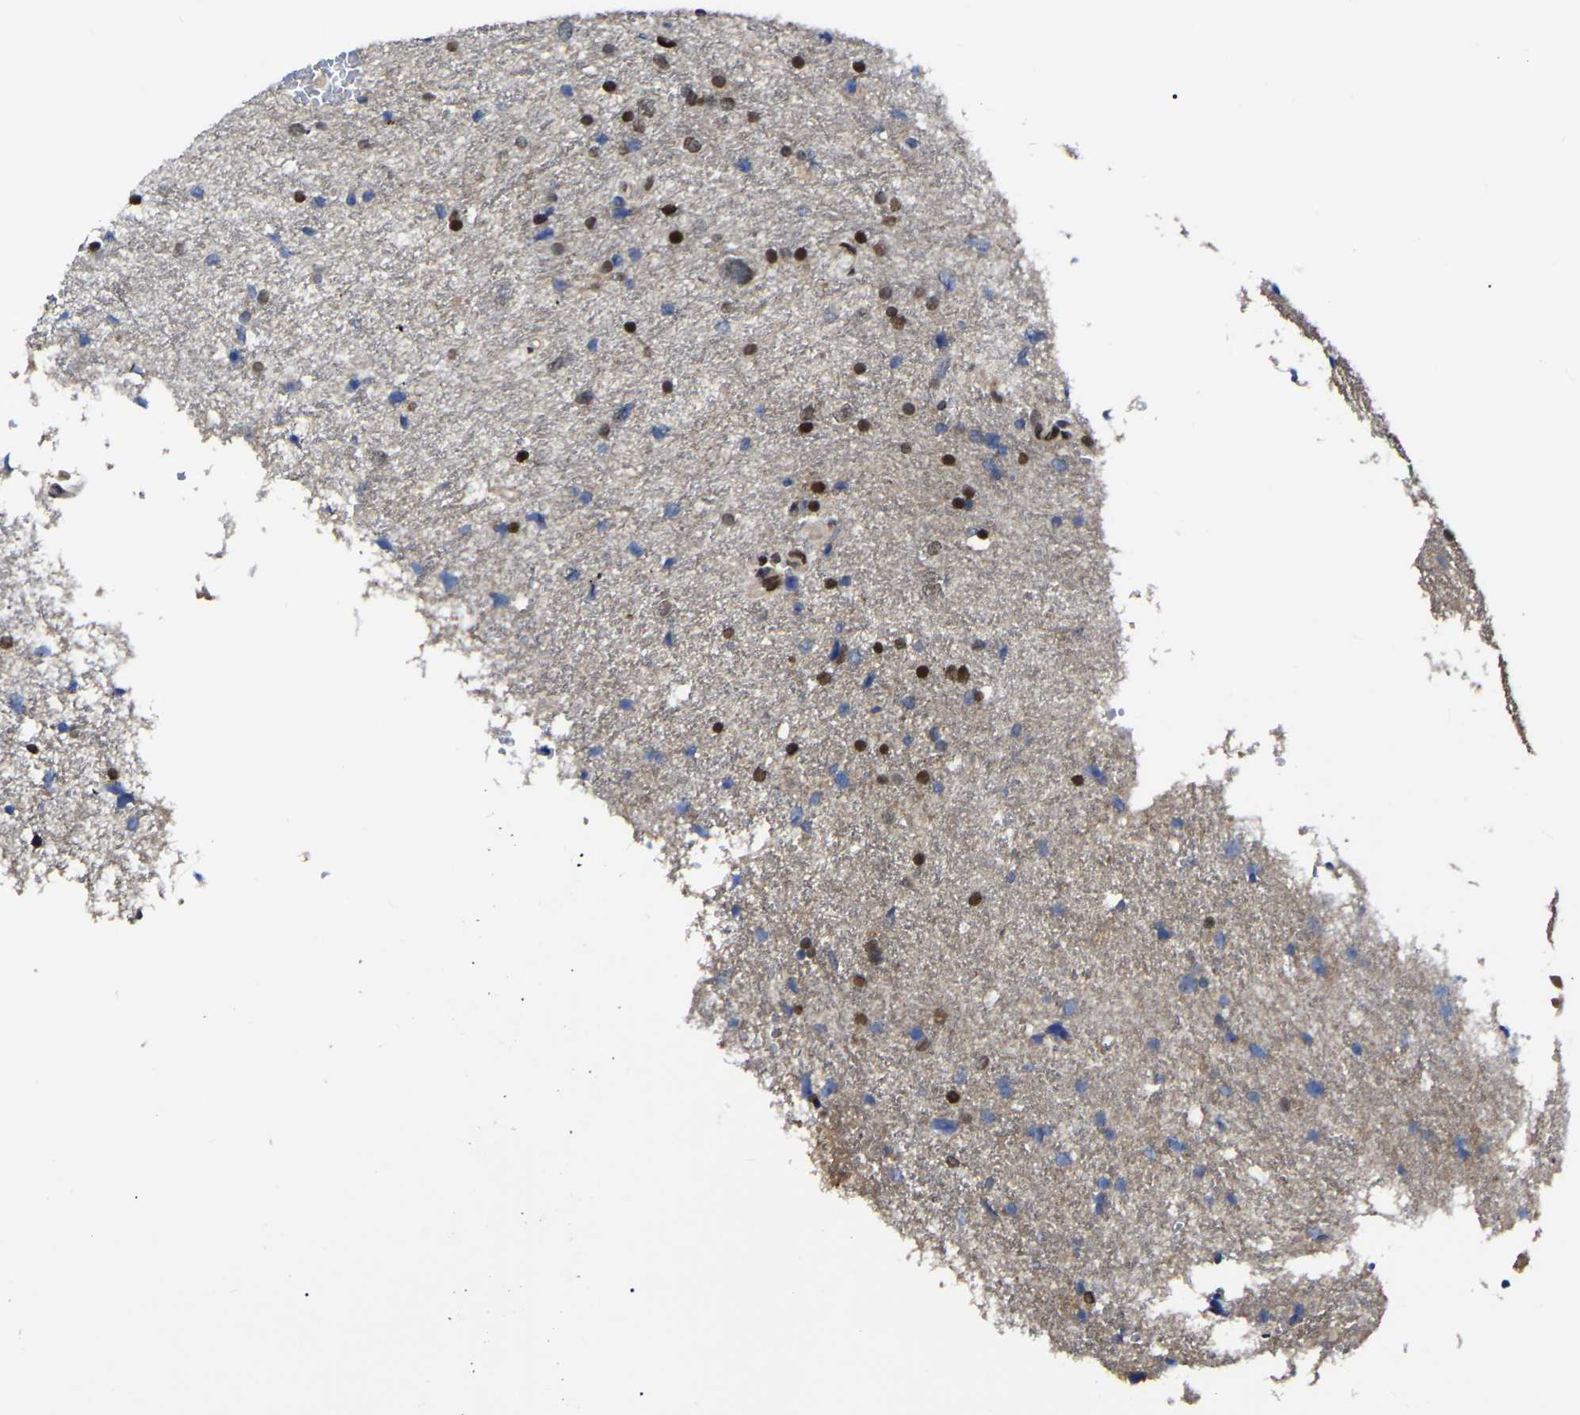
{"staining": {"intensity": "strong", "quantity": "25%-75%", "location": "nuclear"}, "tissue": "glioma", "cell_type": "Tumor cells", "image_type": "cancer", "snomed": [{"axis": "morphology", "description": "Glioma, malignant, Low grade"}, {"axis": "topography", "description": "Brain"}], "caption": "High-magnification brightfield microscopy of malignant glioma (low-grade) stained with DAB (3,3'-diaminobenzidine) (brown) and counterstained with hematoxylin (blue). tumor cells exhibit strong nuclear staining is identified in approximately25%-75% of cells. Using DAB (3,3'-diaminobenzidine) (brown) and hematoxylin (blue) stains, captured at high magnification using brightfield microscopy.", "gene": "TRIM35", "patient": {"sex": "female", "age": 37}}